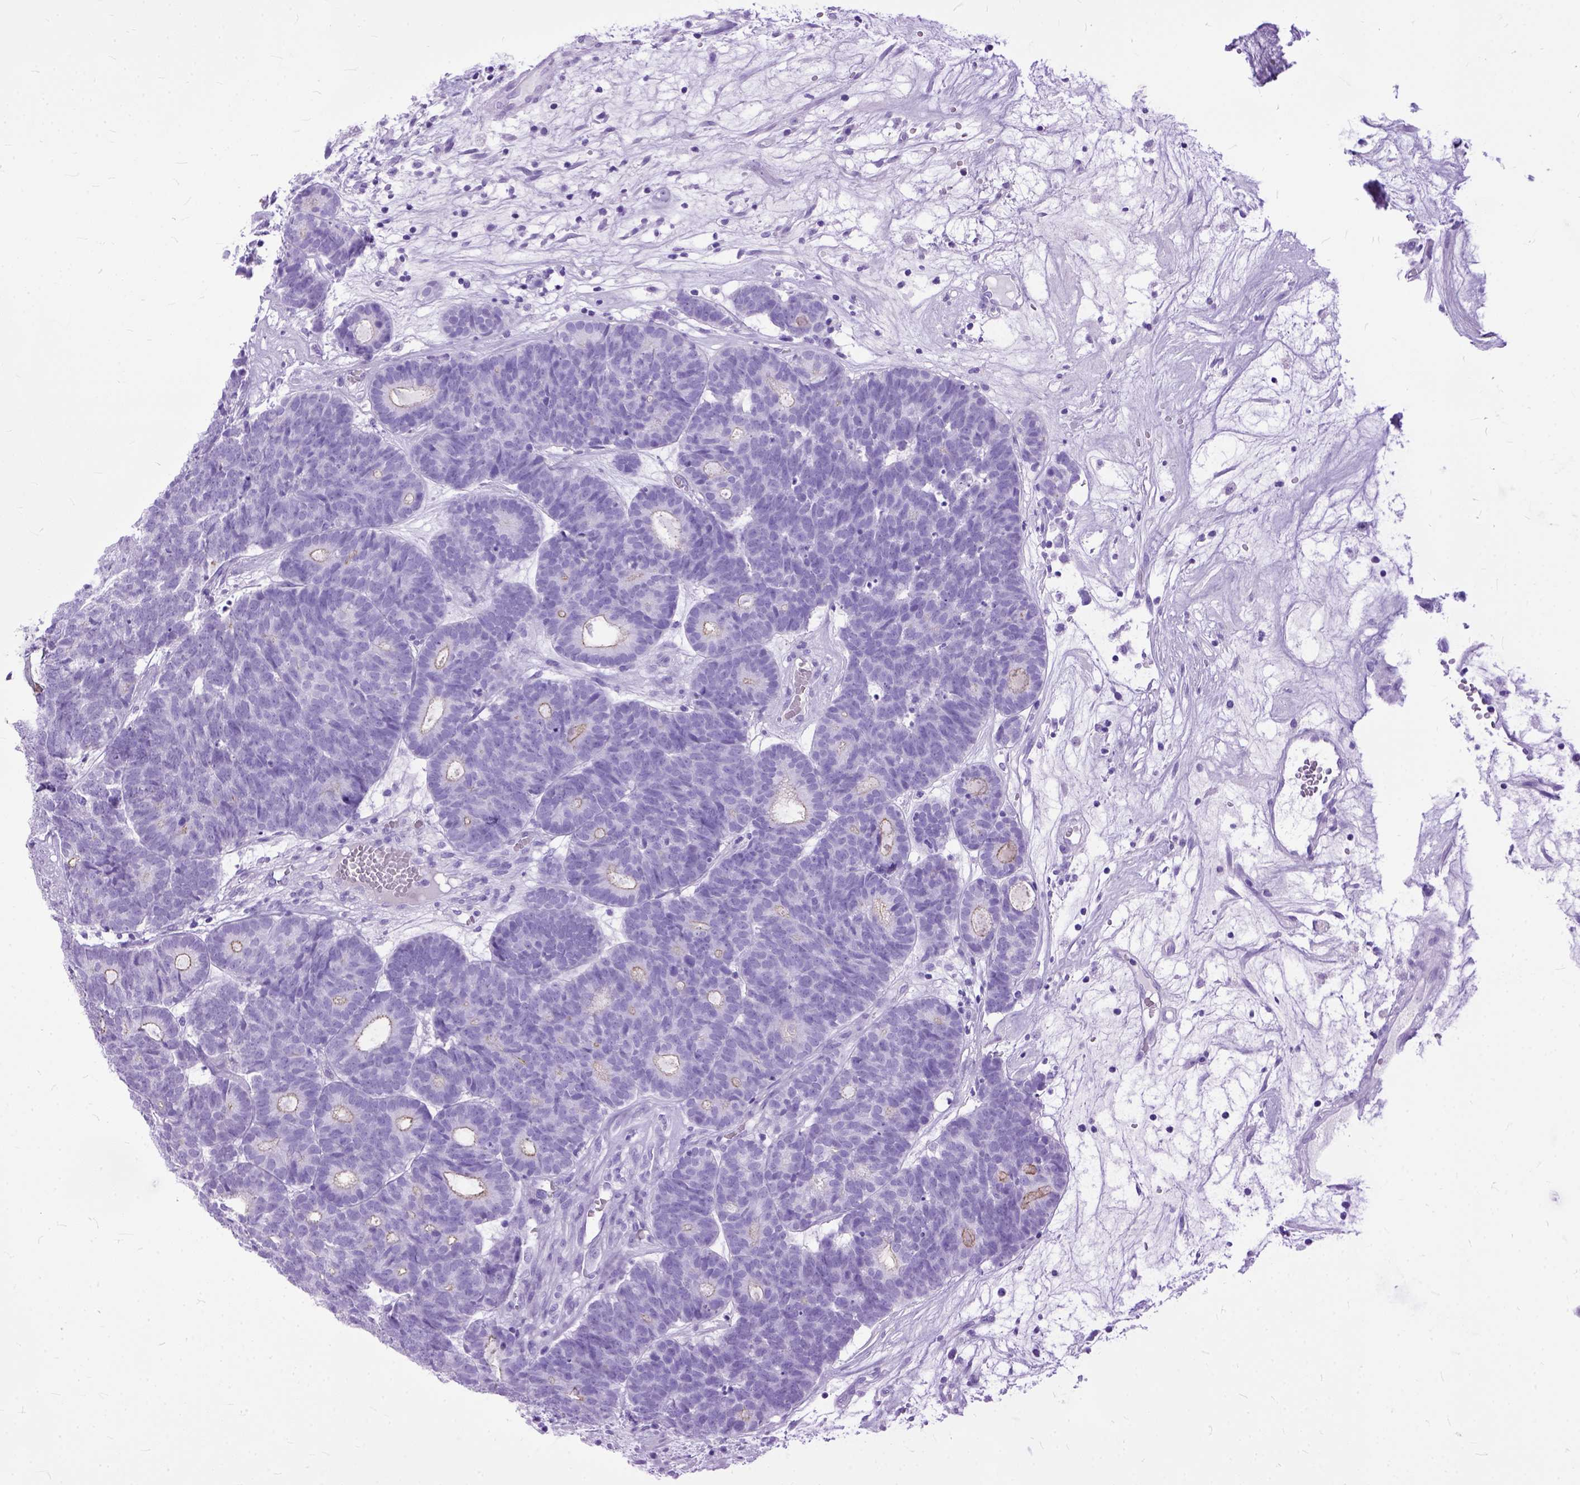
{"staining": {"intensity": "negative", "quantity": "none", "location": "none"}, "tissue": "head and neck cancer", "cell_type": "Tumor cells", "image_type": "cancer", "snomed": [{"axis": "morphology", "description": "Adenocarcinoma, NOS"}, {"axis": "topography", "description": "Head-Neck"}], "caption": "Immunohistochemical staining of human head and neck cancer exhibits no significant expression in tumor cells. (DAB (3,3'-diaminobenzidine) immunohistochemistry (IHC), high magnification).", "gene": "GNGT1", "patient": {"sex": "female", "age": 81}}